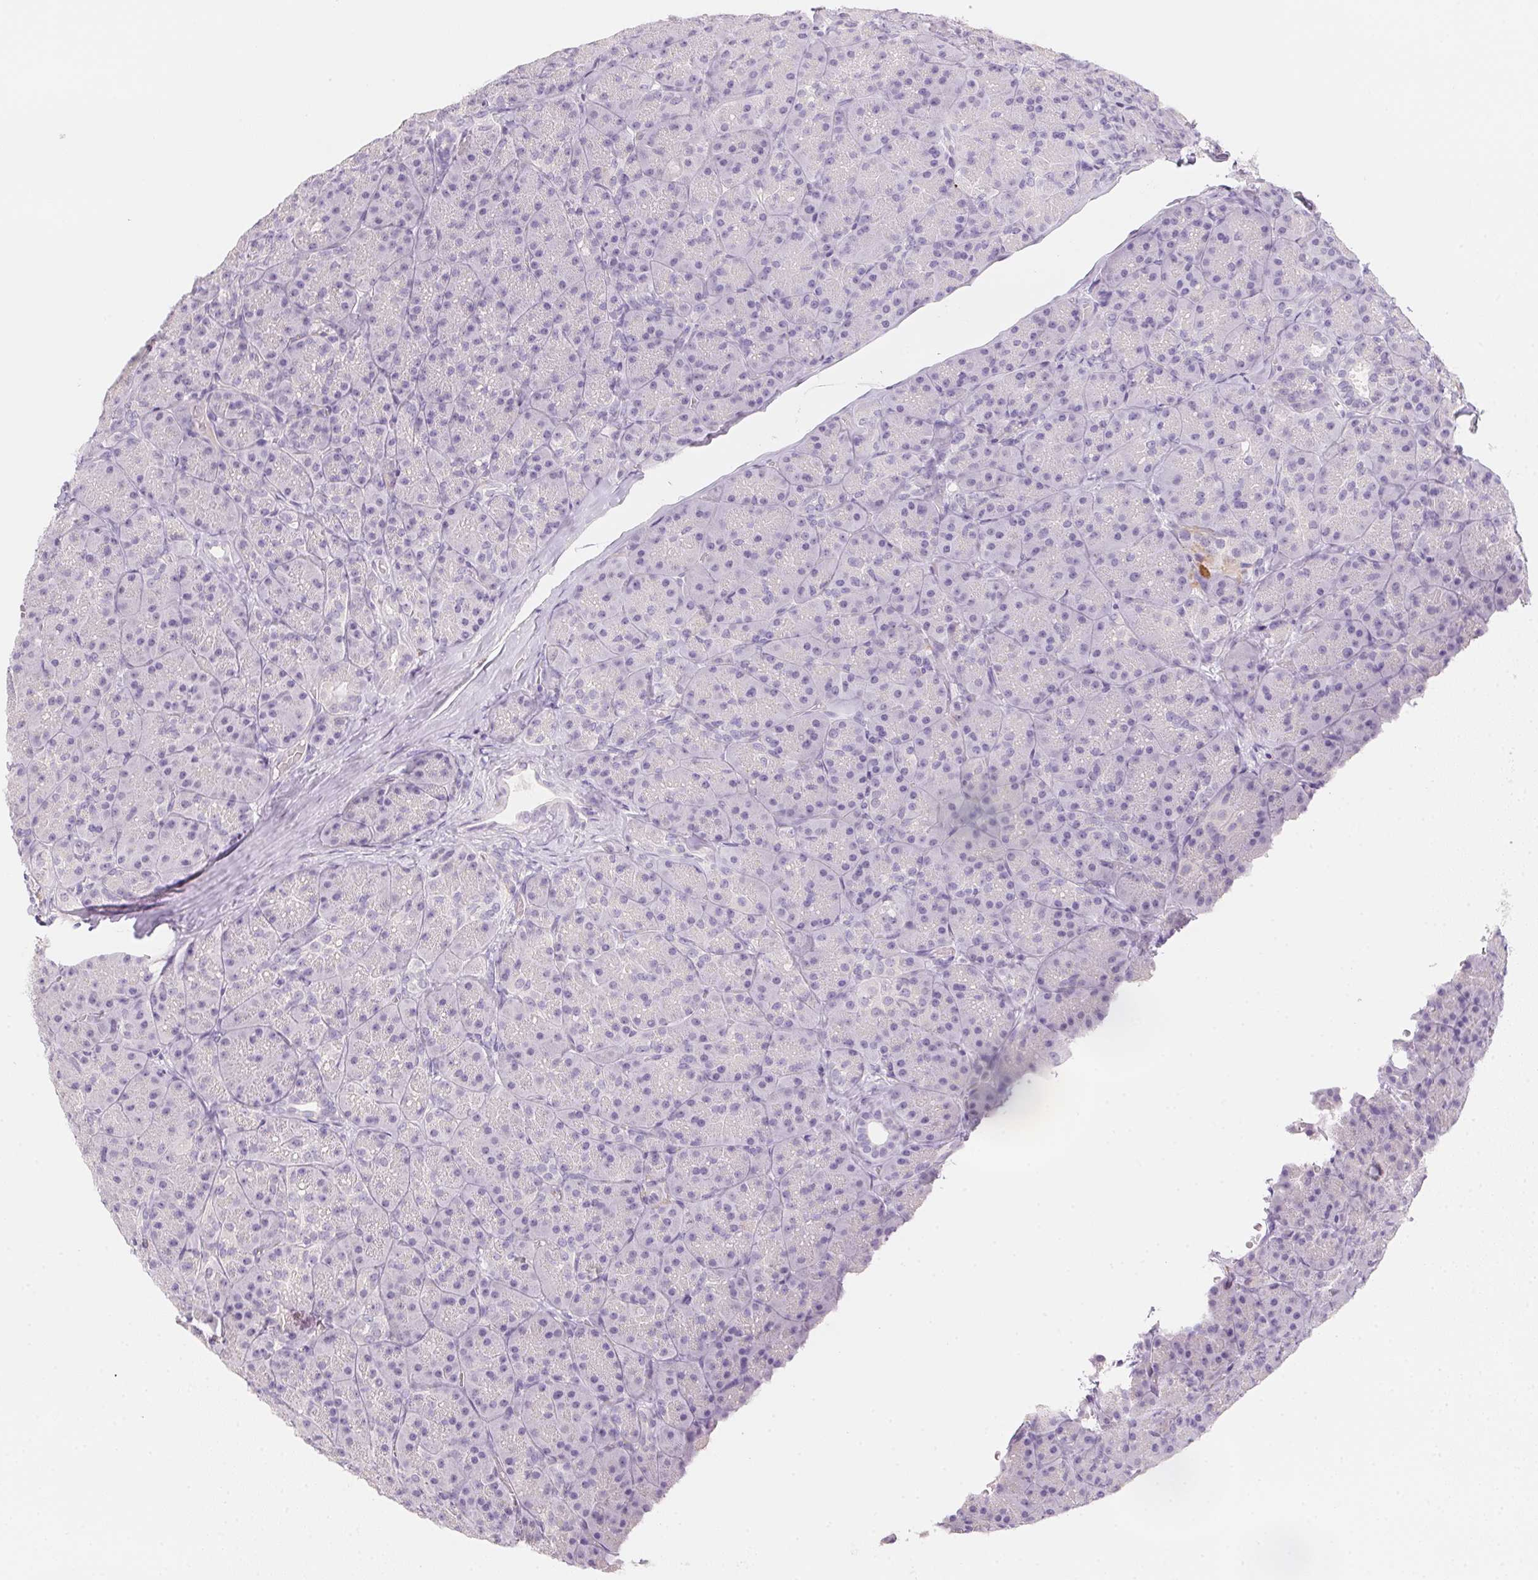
{"staining": {"intensity": "negative", "quantity": "none", "location": "none"}, "tissue": "pancreas", "cell_type": "Exocrine glandular cells", "image_type": "normal", "snomed": [{"axis": "morphology", "description": "Normal tissue, NOS"}, {"axis": "topography", "description": "Pancreas"}], "caption": "Exocrine glandular cells show no significant protein positivity in unremarkable pancreas. (Brightfield microscopy of DAB (3,3'-diaminobenzidine) immunohistochemistry at high magnification).", "gene": "MYL4", "patient": {"sex": "male", "age": 57}}